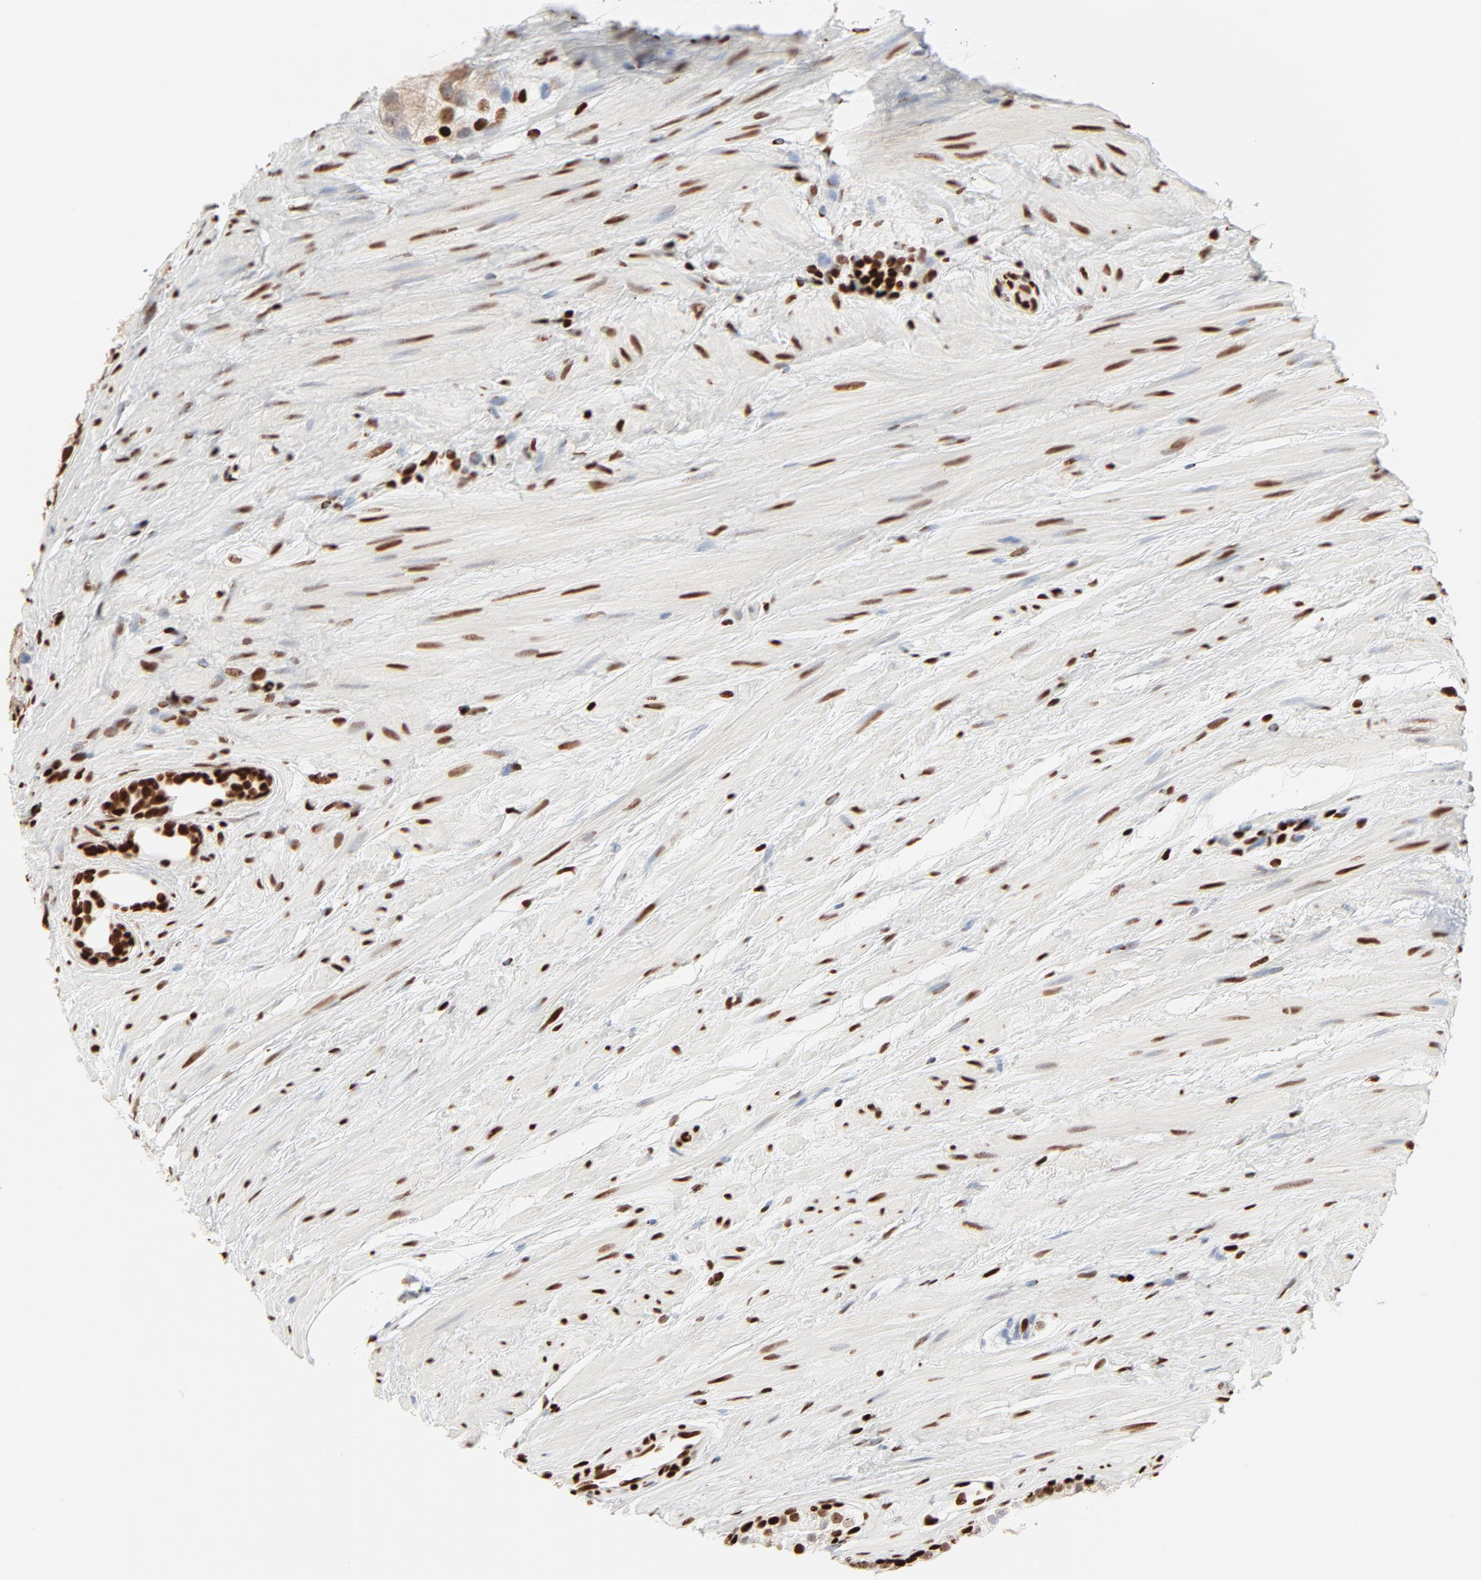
{"staining": {"intensity": "moderate", "quantity": ">75%", "location": "nuclear"}, "tissue": "prostate cancer", "cell_type": "Tumor cells", "image_type": "cancer", "snomed": [{"axis": "morphology", "description": "Adenocarcinoma, Low grade"}, {"axis": "topography", "description": "Prostate"}], "caption": "Immunohistochemistry (IHC) (DAB (3,3'-diaminobenzidine)) staining of prostate adenocarcinoma (low-grade) demonstrates moderate nuclear protein positivity in approximately >75% of tumor cells.", "gene": "HMGB2", "patient": {"sex": "male", "age": 69}}